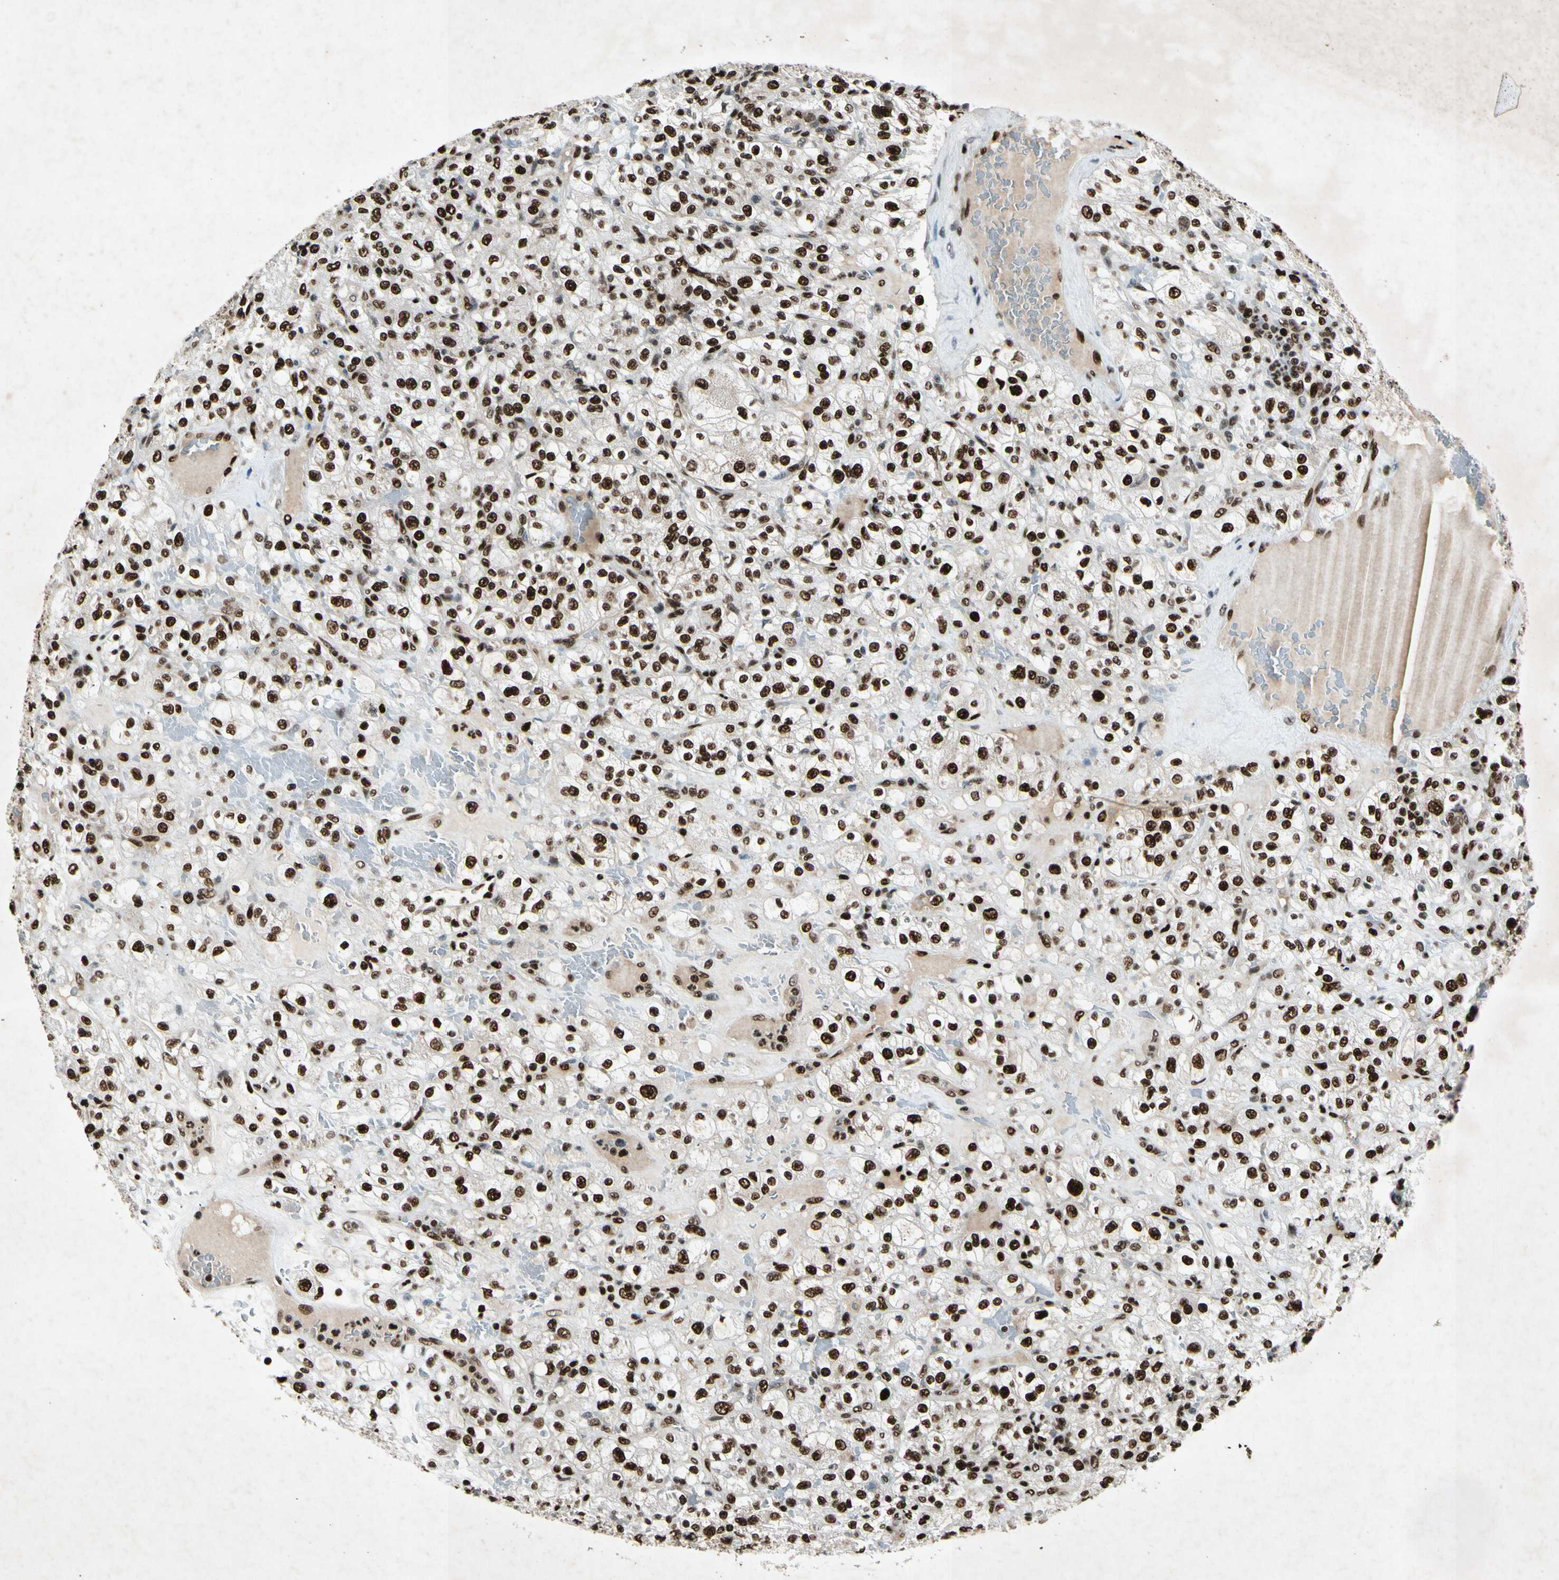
{"staining": {"intensity": "strong", "quantity": ">75%", "location": "nuclear"}, "tissue": "renal cancer", "cell_type": "Tumor cells", "image_type": "cancer", "snomed": [{"axis": "morphology", "description": "Normal tissue, NOS"}, {"axis": "morphology", "description": "Adenocarcinoma, NOS"}, {"axis": "topography", "description": "Kidney"}], "caption": "Immunohistochemical staining of human renal adenocarcinoma reveals strong nuclear protein positivity in approximately >75% of tumor cells.", "gene": "RNF43", "patient": {"sex": "female", "age": 72}}